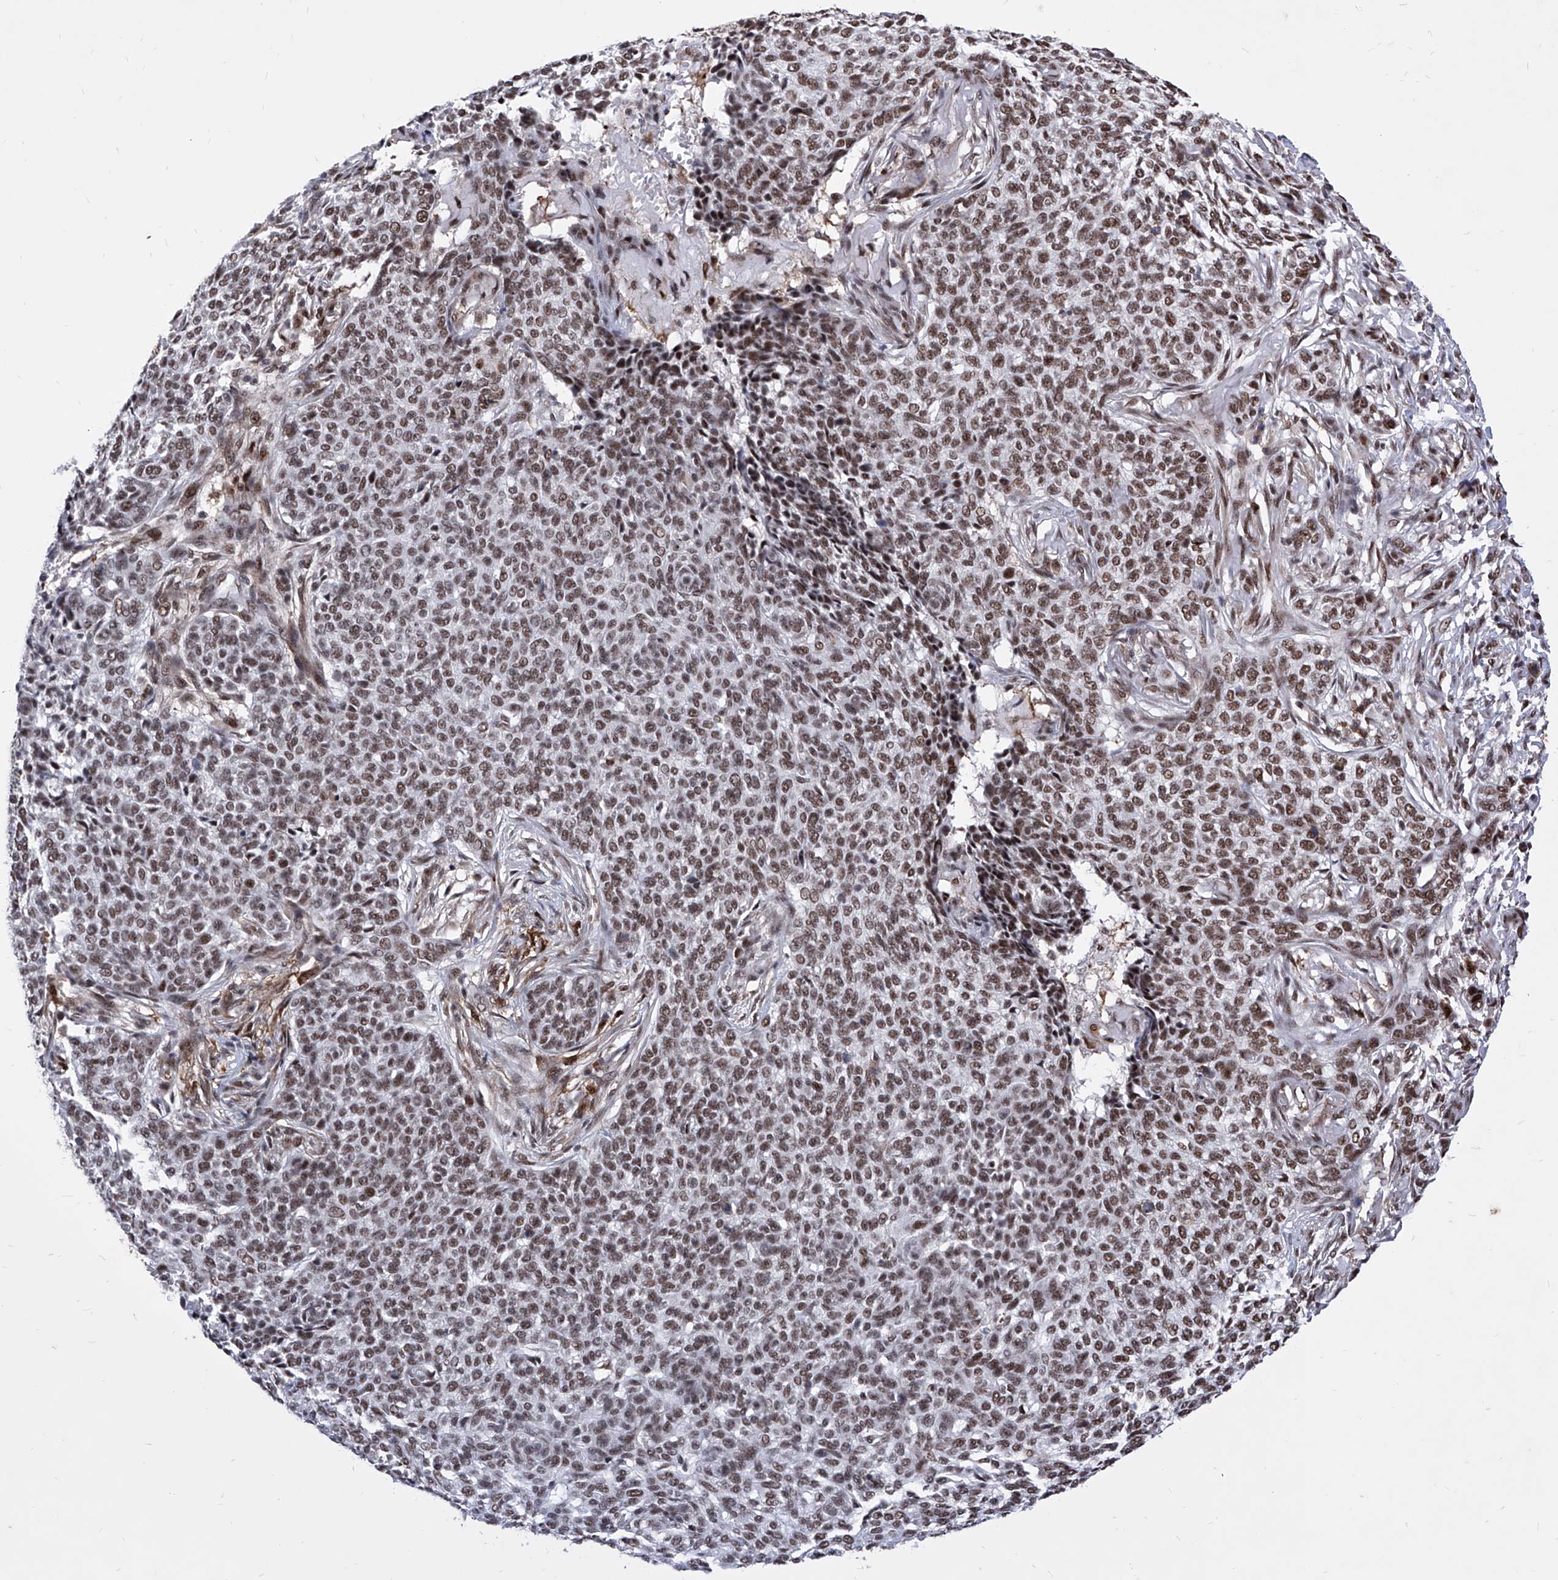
{"staining": {"intensity": "moderate", "quantity": ">75%", "location": "nuclear"}, "tissue": "skin cancer", "cell_type": "Tumor cells", "image_type": "cancer", "snomed": [{"axis": "morphology", "description": "Basal cell carcinoma"}, {"axis": "topography", "description": "Skin"}], "caption": "Immunohistochemistry of human skin cancer (basal cell carcinoma) displays medium levels of moderate nuclear positivity in about >75% of tumor cells.", "gene": "PHF5A", "patient": {"sex": "male", "age": 85}}